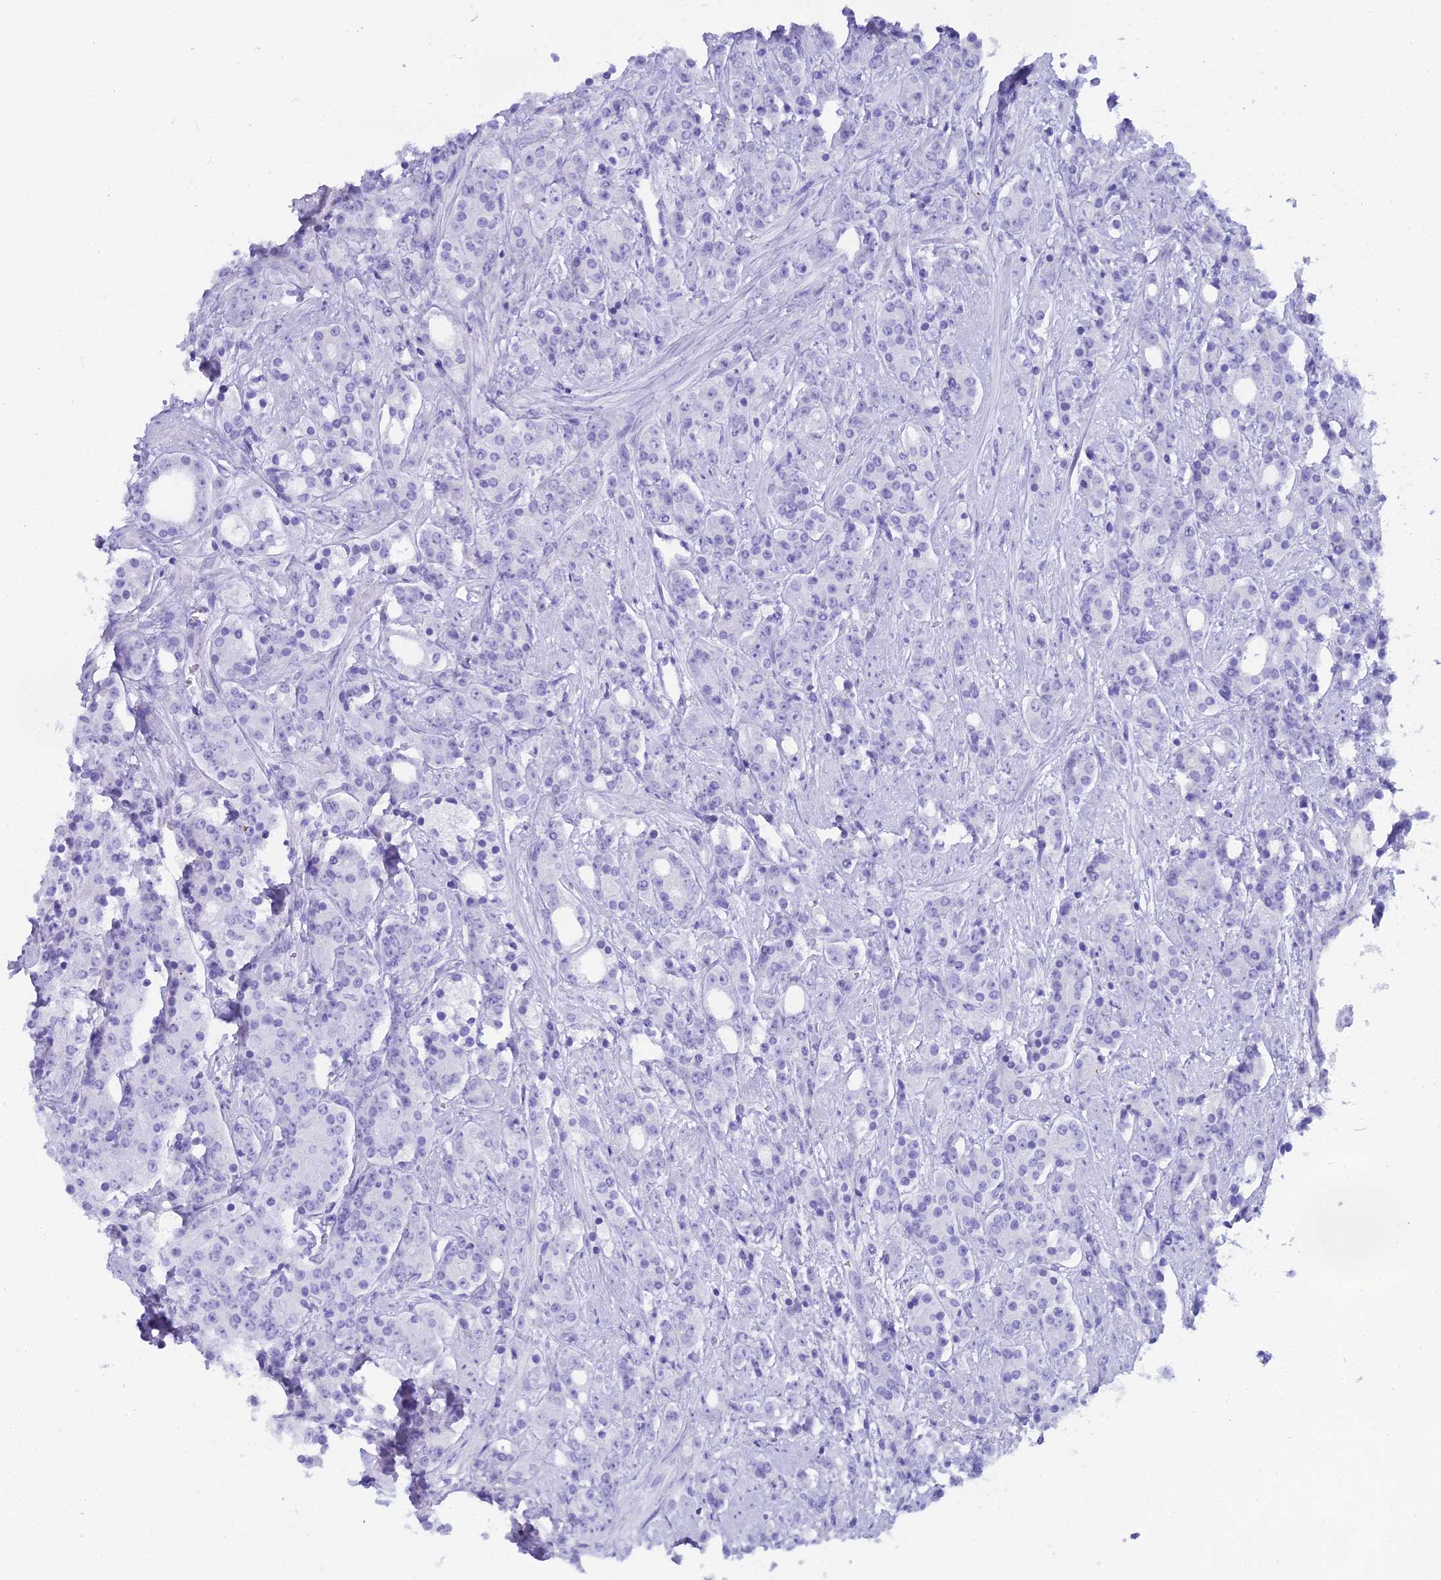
{"staining": {"intensity": "negative", "quantity": "none", "location": "none"}, "tissue": "prostate cancer", "cell_type": "Tumor cells", "image_type": "cancer", "snomed": [{"axis": "morphology", "description": "Adenocarcinoma, High grade"}, {"axis": "topography", "description": "Prostate"}], "caption": "Immunohistochemistry micrograph of human adenocarcinoma (high-grade) (prostate) stained for a protein (brown), which exhibits no positivity in tumor cells. Nuclei are stained in blue.", "gene": "CGB2", "patient": {"sex": "male", "age": 62}}